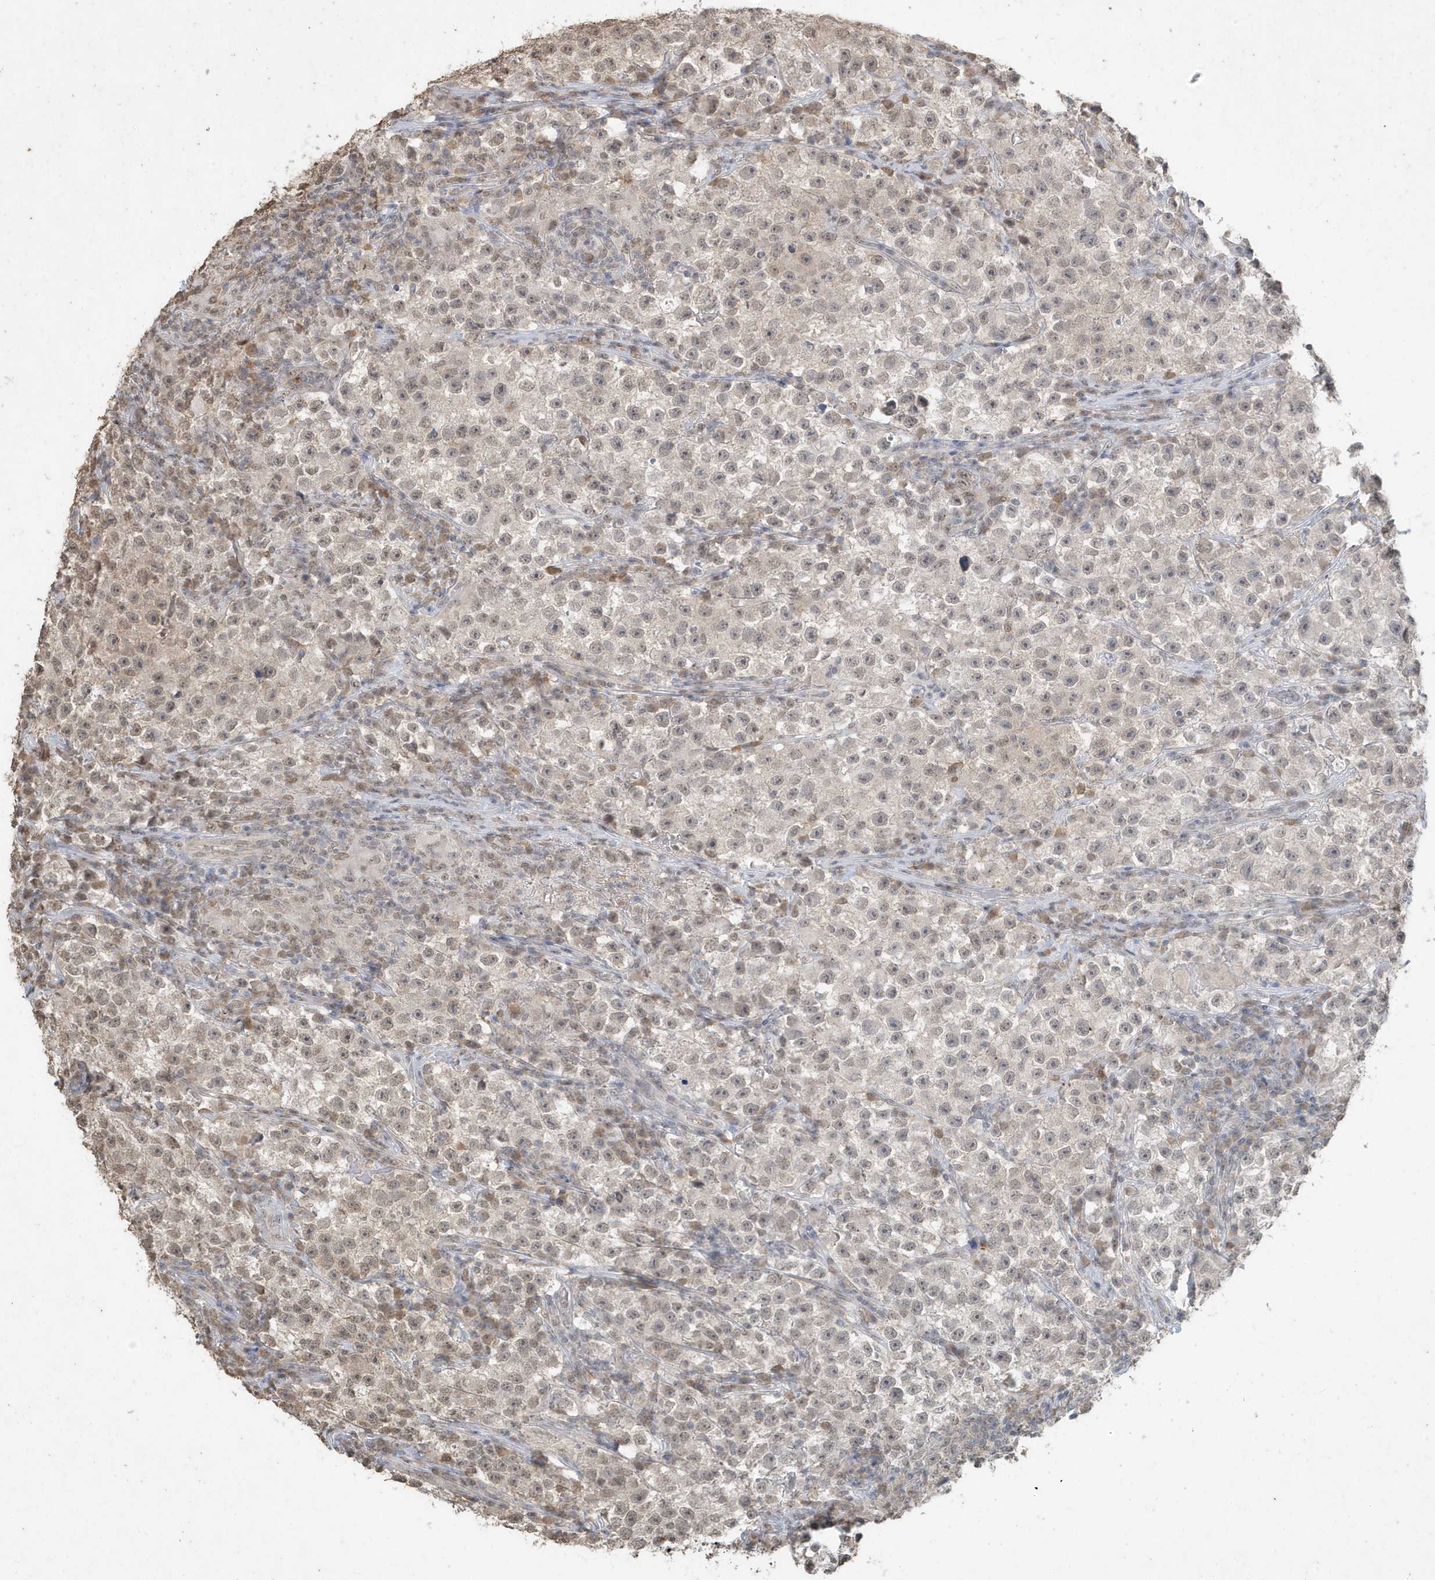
{"staining": {"intensity": "weak", "quantity": "25%-75%", "location": "nuclear"}, "tissue": "testis cancer", "cell_type": "Tumor cells", "image_type": "cancer", "snomed": [{"axis": "morphology", "description": "Seminoma, NOS"}, {"axis": "topography", "description": "Testis"}], "caption": "A brown stain labels weak nuclear positivity of a protein in human seminoma (testis) tumor cells. The protein of interest is shown in brown color, while the nuclei are stained blue.", "gene": "DEFA1", "patient": {"sex": "male", "age": 22}}